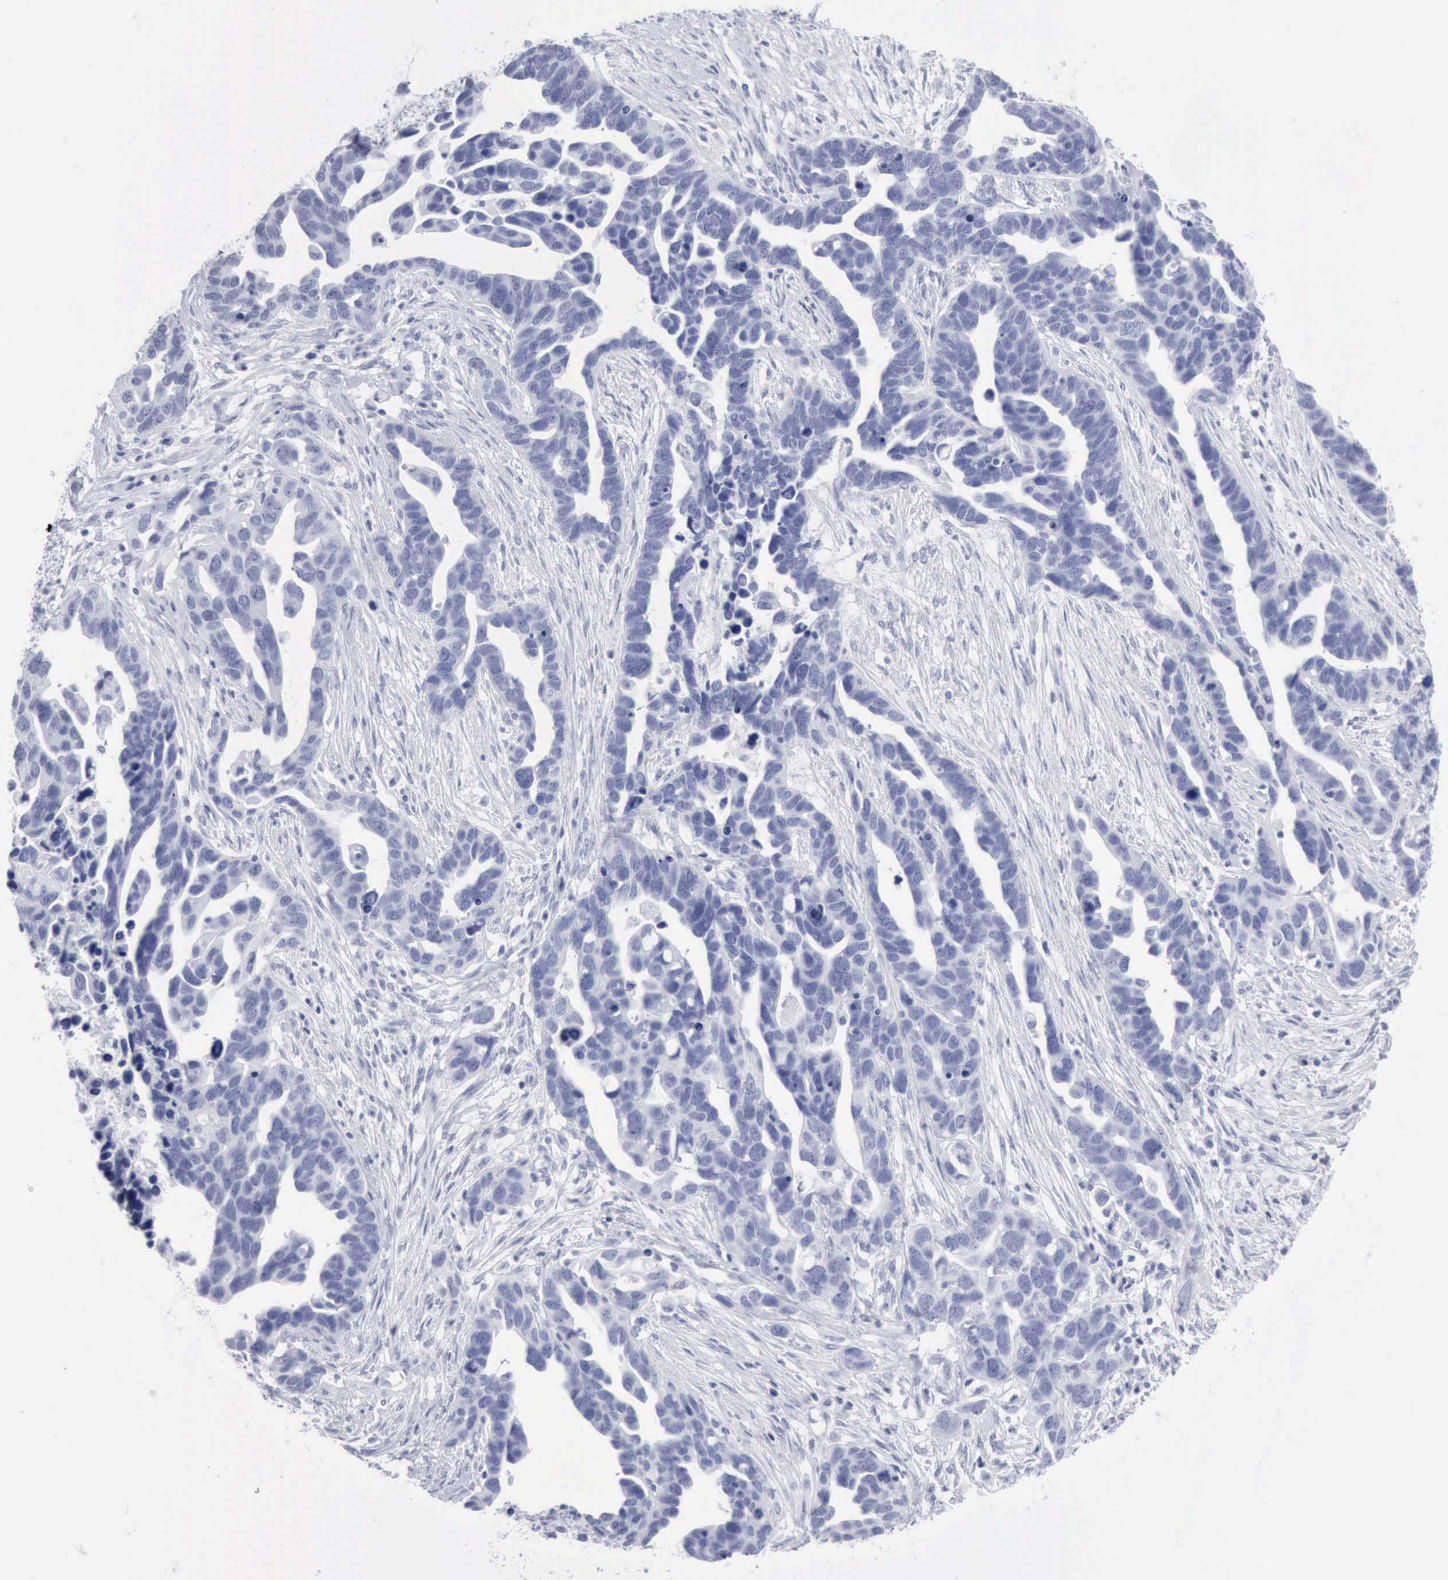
{"staining": {"intensity": "negative", "quantity": "none", "location": "none"}, "tissue": "ovarian cancer", "cell_type": "Tumor cells", "image_type": "cancer", "snomed": [{"axis": "morphology", "description": "Cystadenocarcinoma, serous, NOS"}, {"axis": "topography", "description": "Ovary"}], "caption": "This is a image of immunohistochemistry staining of ovarian serous cystadenocarcinoma, which shows no staining in tumor cells.", "gene": "CMA1", "patient": {"sex": "female", "age": 54}}